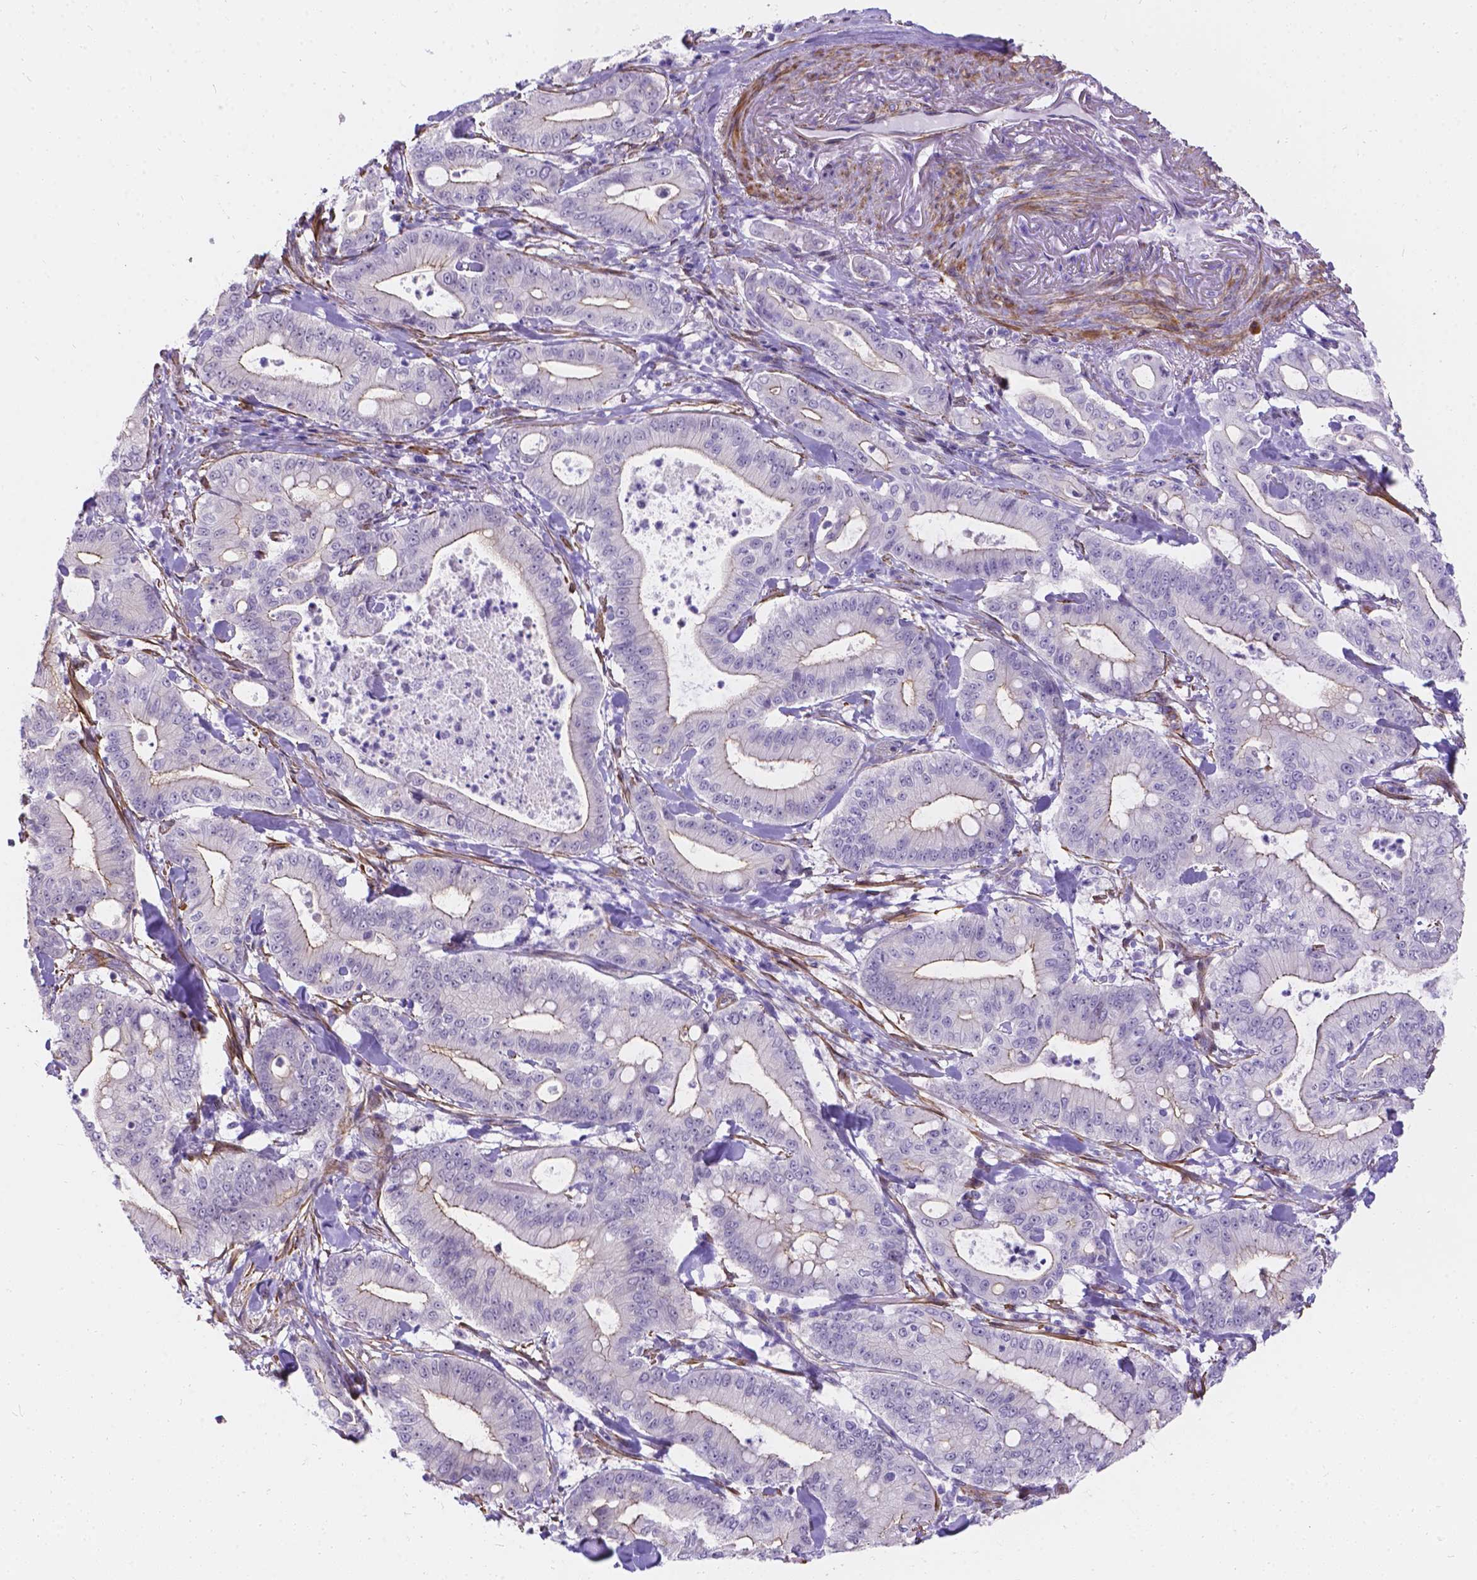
{"staining": {"intensity": "weak", "quantity": "<25%", "location": "cytoplasmic/membranous"}, "tissue": "pancreatic cancer", "cell_type": "Tumor cells", "image_type": "cancer", "snomed": [{"axis": "morphology", "description": "Adenocarcinoma, NOS"}, {"axis": "topography", "description": "Pancreas"}], "caption": "Human pancreatic cancer stained for a protein using IHC displays no expression in tumor cells.", "gene": "PALS1", "patient": {"sex": "male", "age": 71}}